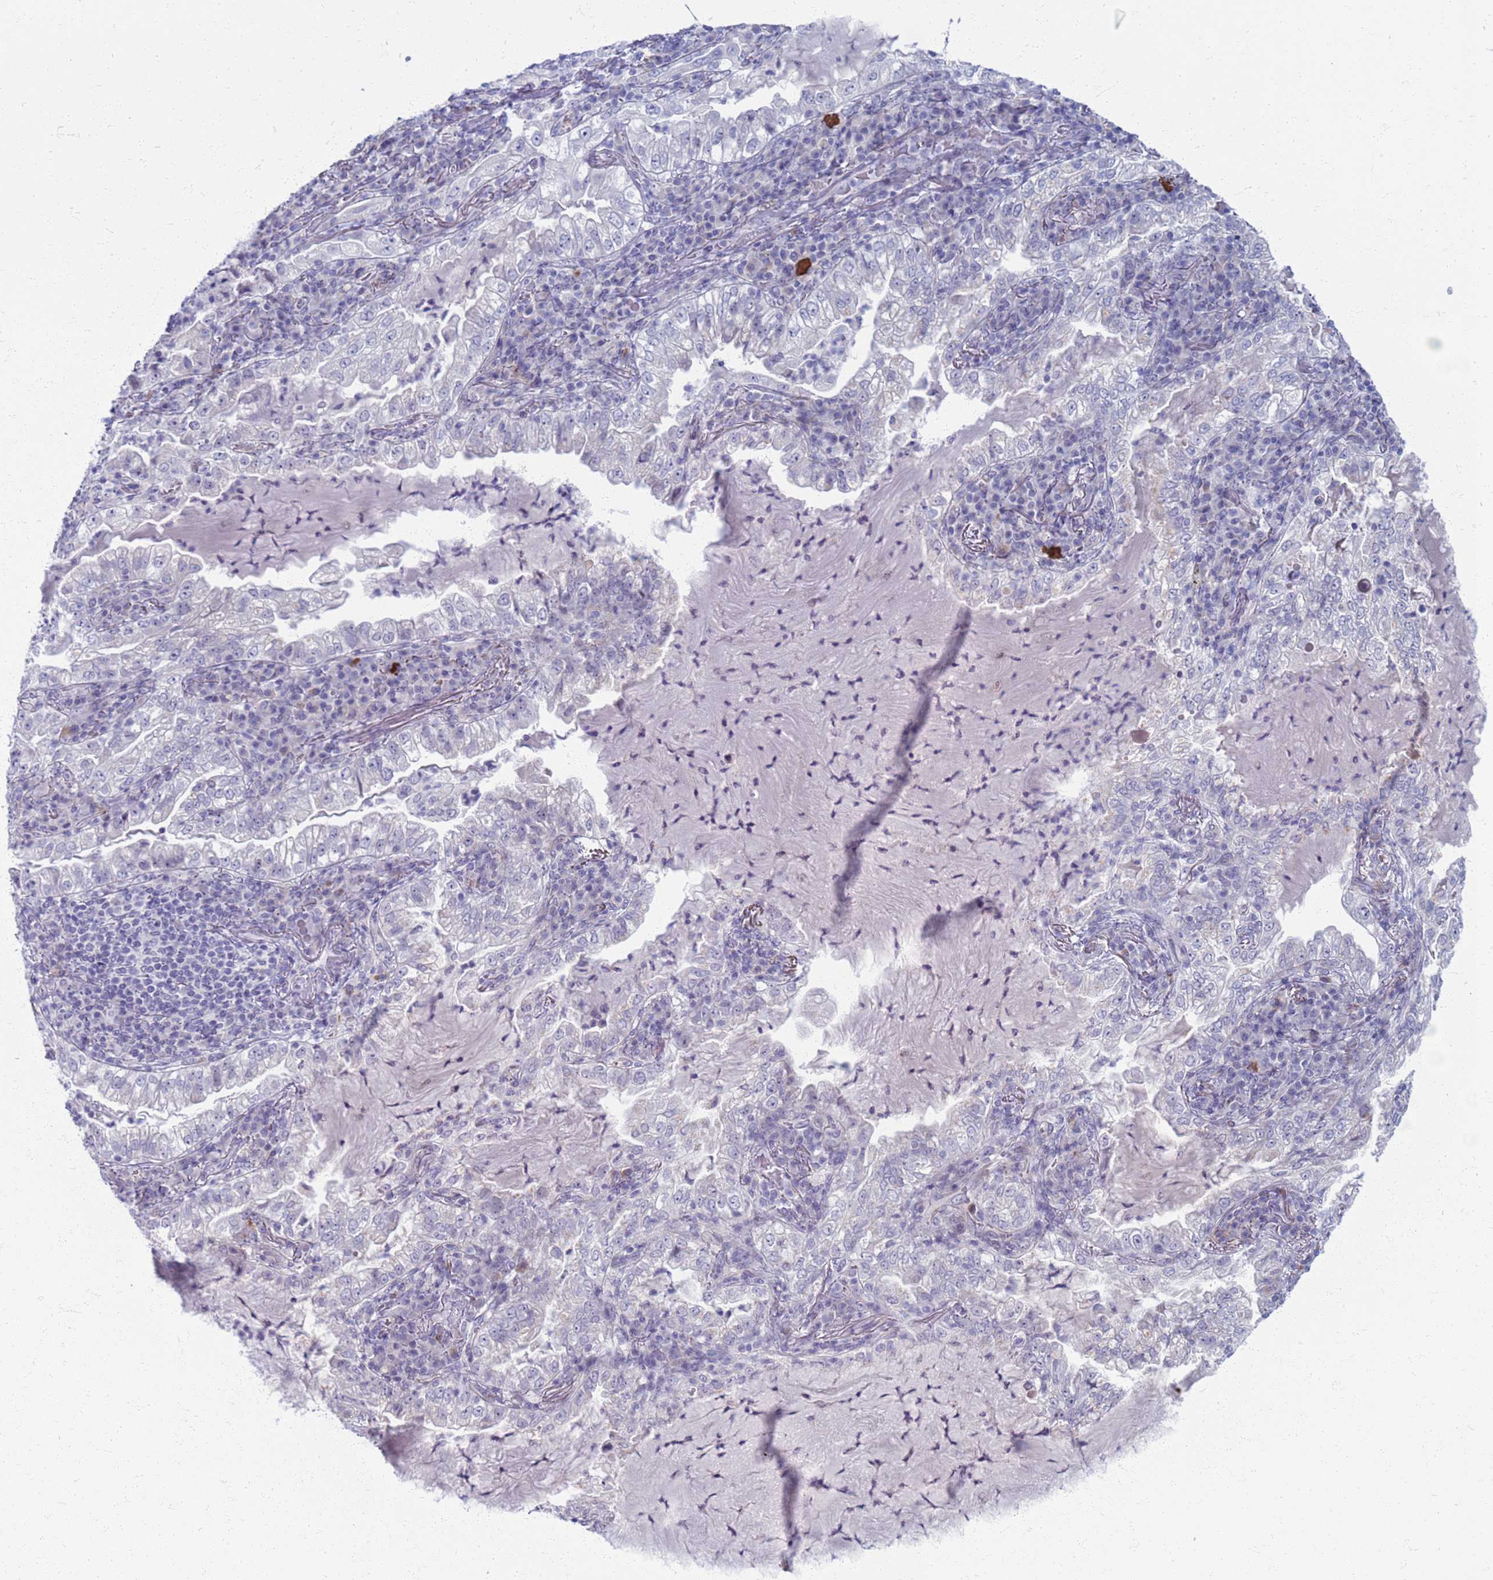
{"staining": {"intensity": "negative", "quantity": "none", "location": "none"}, "tissue": "lung cancer", "cell_type": "Tumor cells", "image_type": "cancer", "snomed": [{"axis": "morphology", "description": "Adenocarcinoma, NOS"}, {"axis": "topography", "description": "Lung"}], "caption": "A high-resolution micrograph shows immunohistochemistry staining of lung adenocarcinoma, which displays no significant staining in tumor cells. The staining is performed using DAB (3,3'-diaminobenzidine) brown chromogen with nuclei counter-stained in using hematoxylin.", "gene": "CLCA2", "patient": {"sex": "female", "age": 73}}